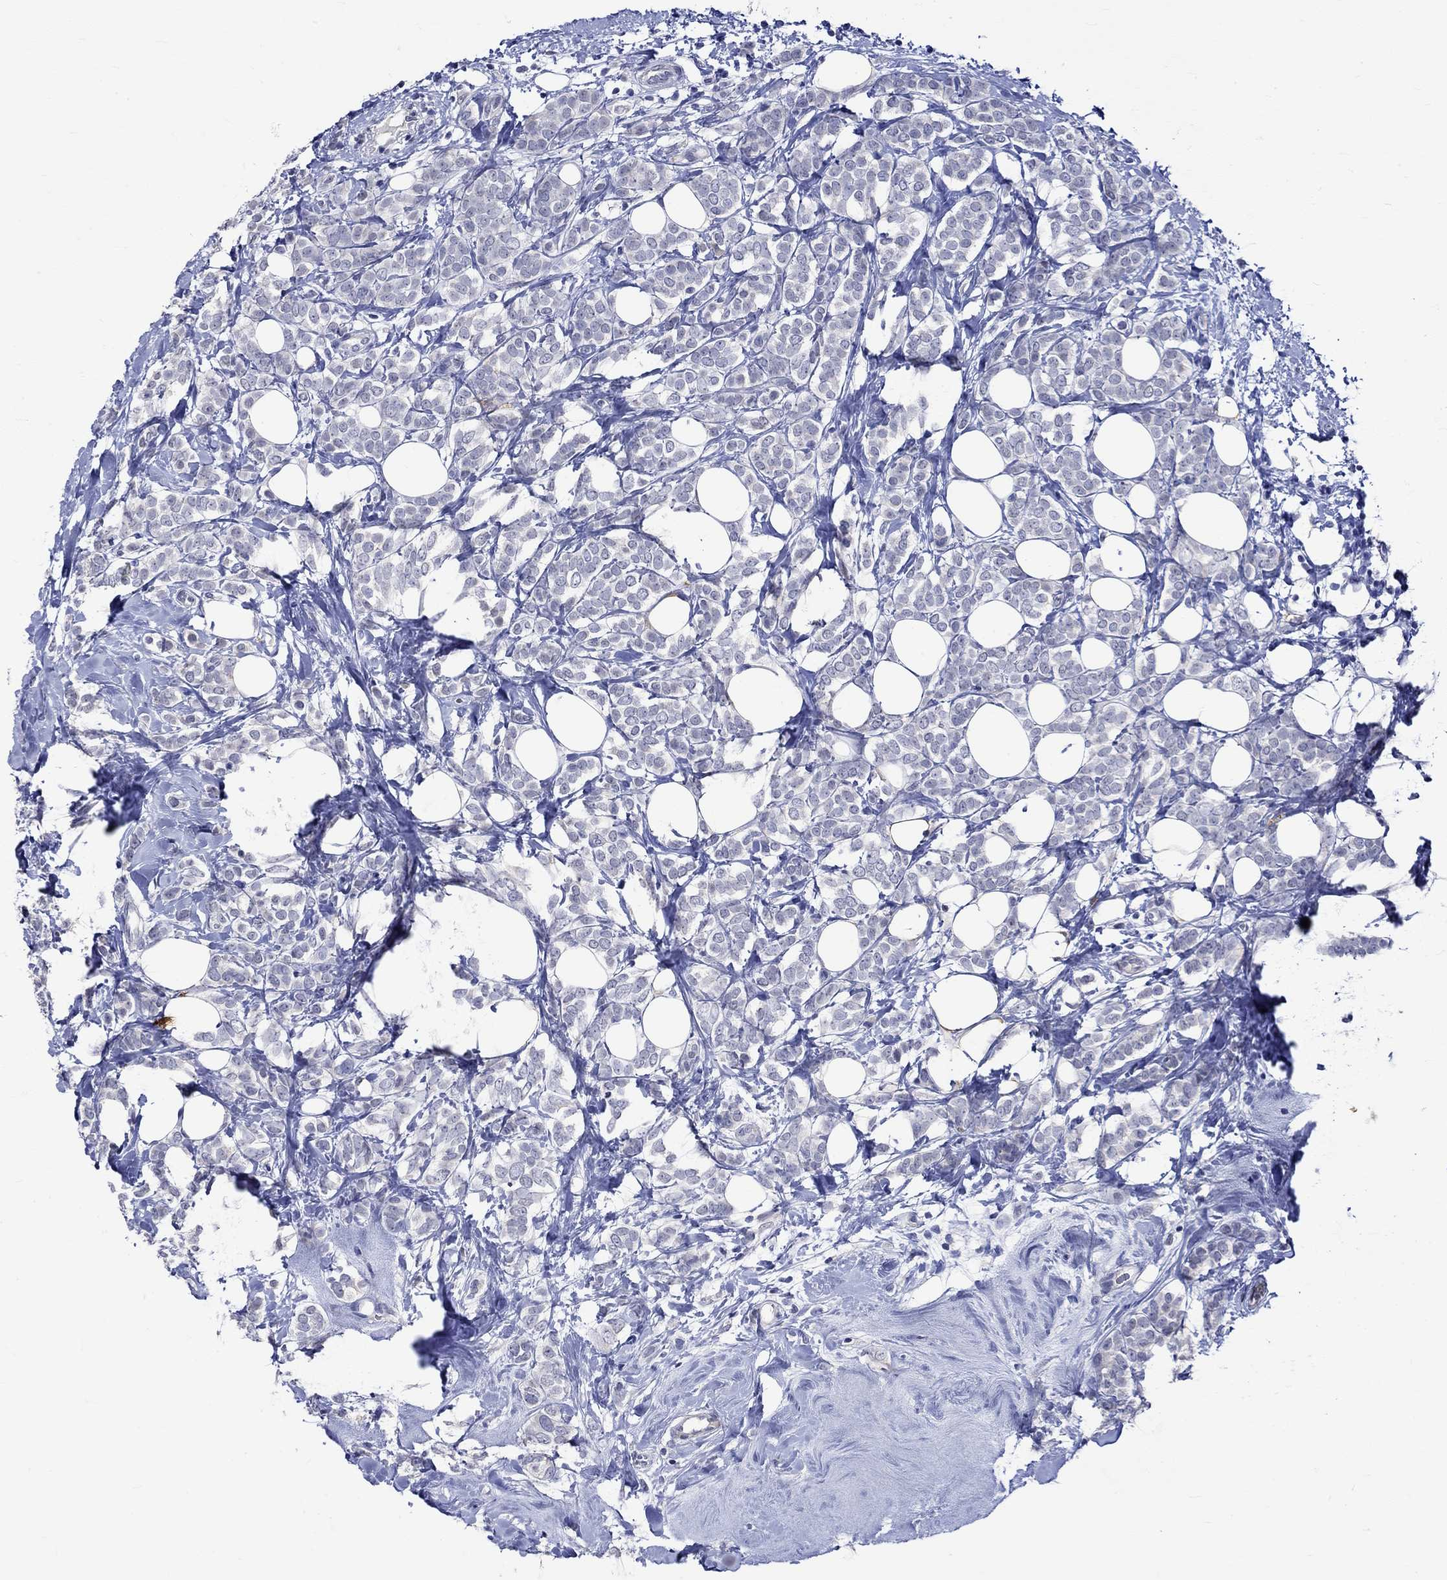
{"staining": {"intensity": "negative", "quantity": "none", "location": "none"}, "tissue": "breast cancer", "cell_type": "Tumor cells", "image_type": "cancer", "snomed": [{"axis": "morphology", "description": "Lobular carcinoma"}, {"axis": "topography", "description": "Breast"}], "caption": "Immunohistochemical staining of human breast cancer exhibits no significant positivity in tumor cells. Brightfield microscopy of immunohistochemistry (IHC) stained with DAB (3,3'-diaminobenzidine) (brown) and hematoxylin (blue), captured at high magnification.", "gene": "CRYAB", "patient": {"sex": "female", "age": 49}}